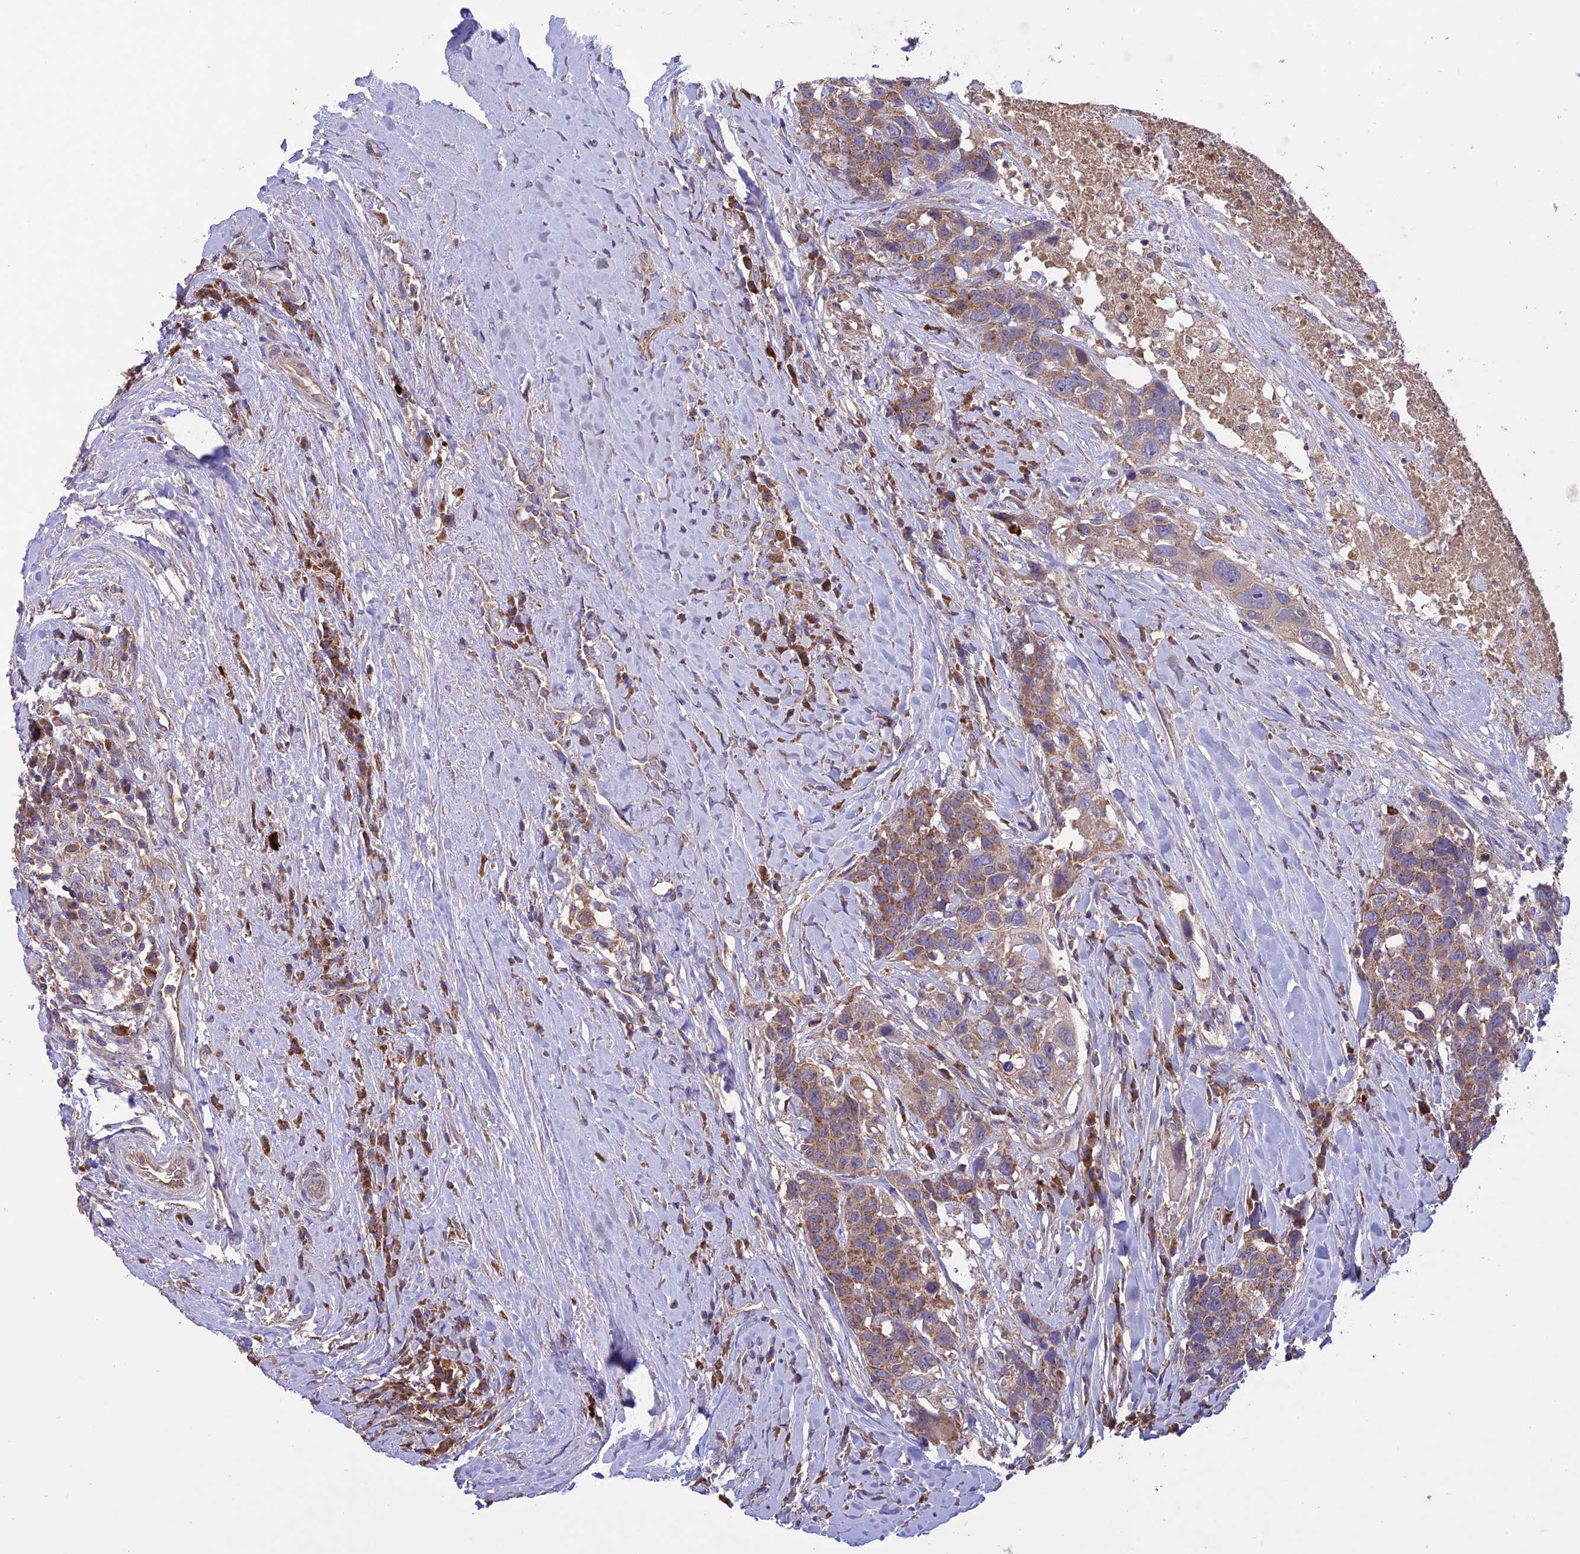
{"staining": {"intensity": "moderate", "quantity": "25%-75%", "location": "cytoplasmic/membranous"}, "tissue": "head and neck cancer", "cell_type": "Tumor cells", "image_type": "cancer", "snomed": [{"axis": "morphology", "description": "Squamous cell carcinoma, NOS"}, {"axis": "topography", "description": "Head-Neck"}], "caption": "Head and neck cancer (squamous cell carcinoma) tissue shows moderate cytoplasmic/membranous expression in about 25%-75% of tumor cells, visualized by immunohistochemistry.", "gene": "NDUFAF1", "patient": {"sex": "male", "age": 66}}